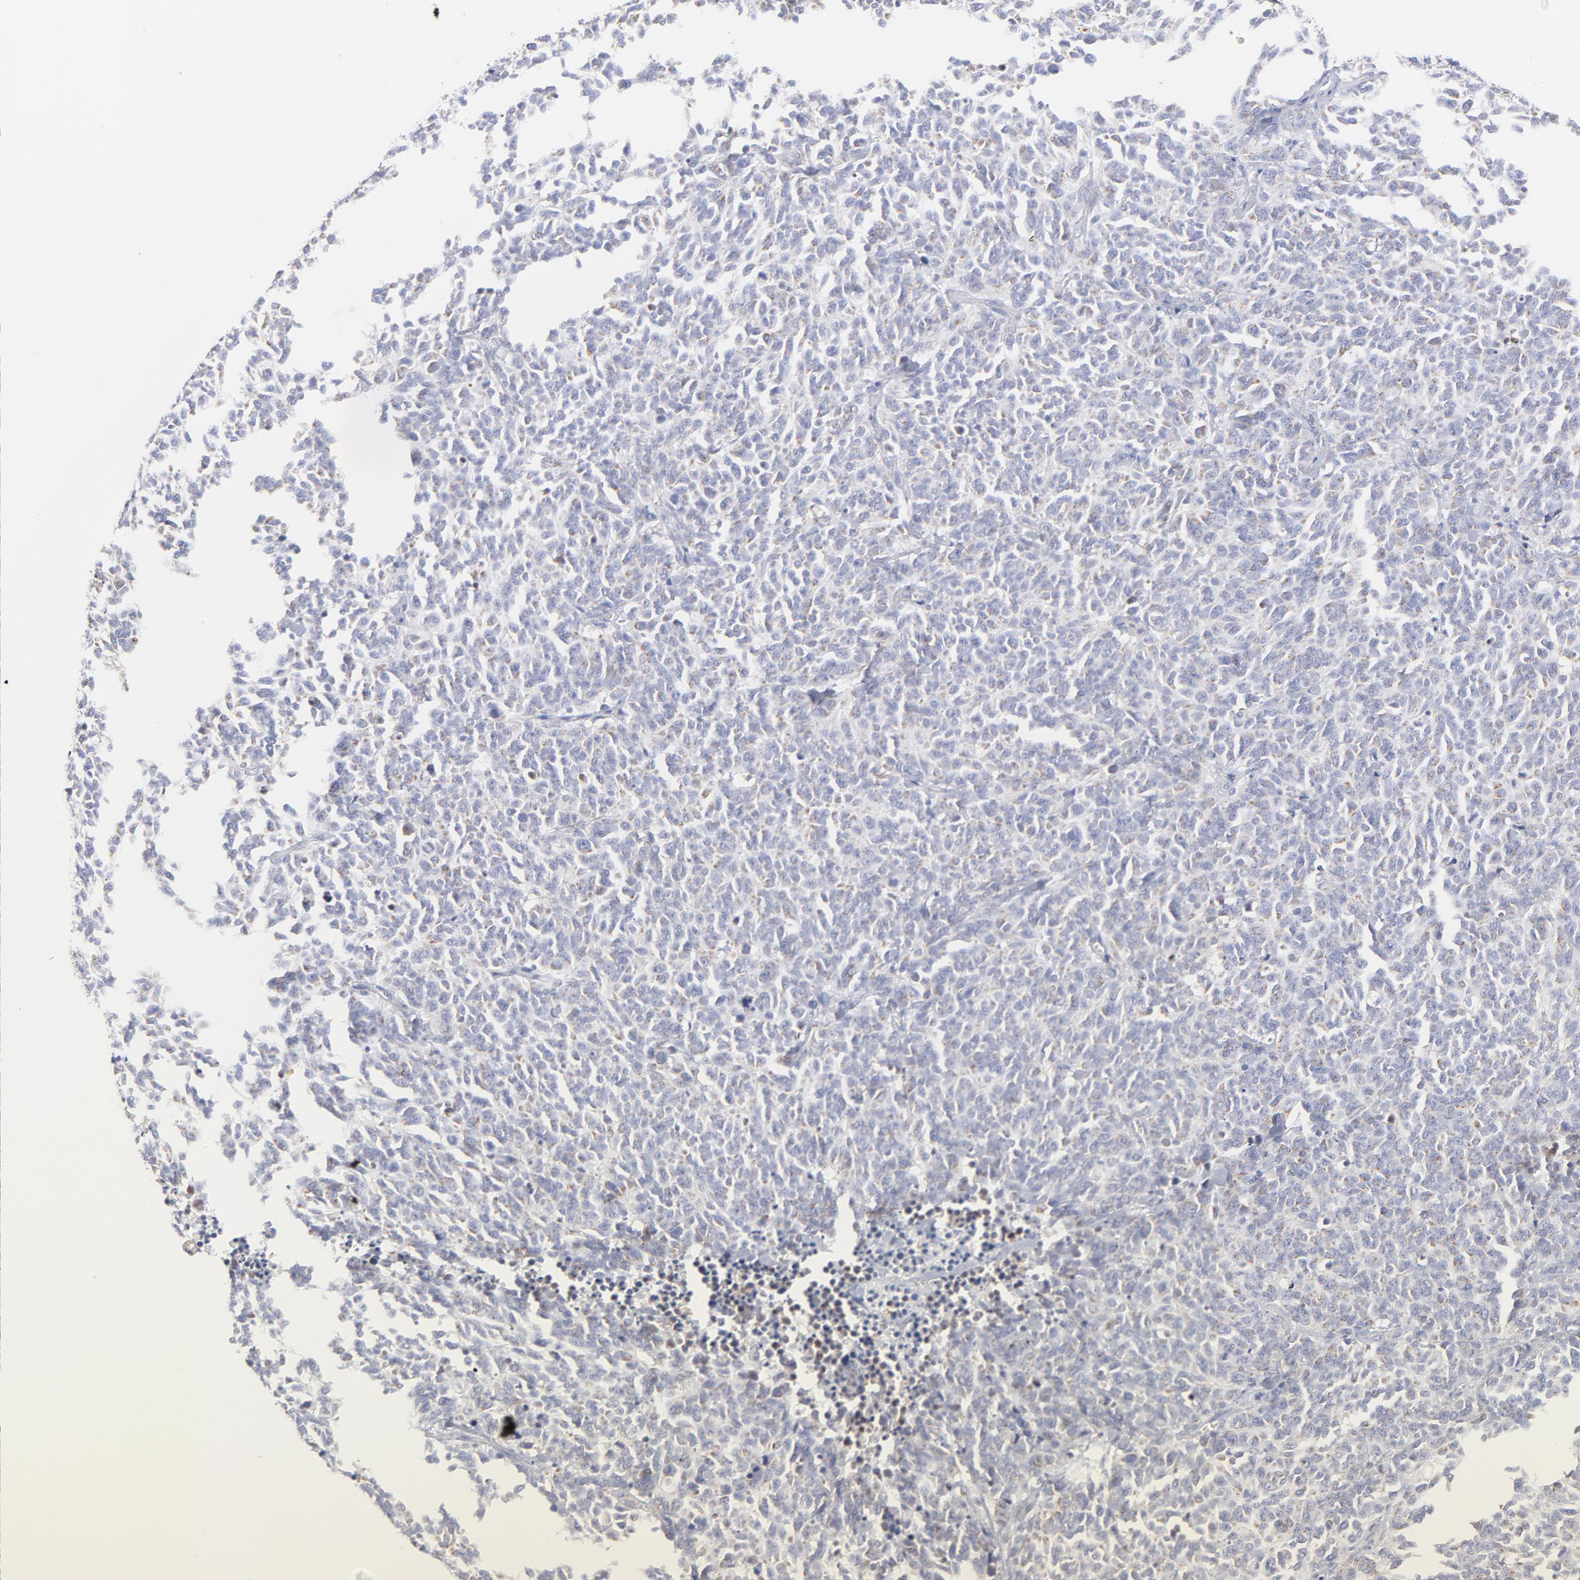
{"staining": {"intensity": "negative", "quantity": "none", "location": "none"}, "tissue": "lung cancer", "cell_type": "Tumor cells", "image_type": "cancer", "snomed": [{"axis": "morphology", "description": "Neoplasm, malignant, NOS"}, {"axis": "topography", "description": "Lung"}], "caption": "Lung cancer (neoplasm (malignant)) was stained to show a protein in brown. There is no significant positivity in tumor cells. (DAB immunohistochemistry (IHC) with hematoxylin counter stain).", "gene": "TIMM8A", "patient": {"sex": "female", "age": 58}}